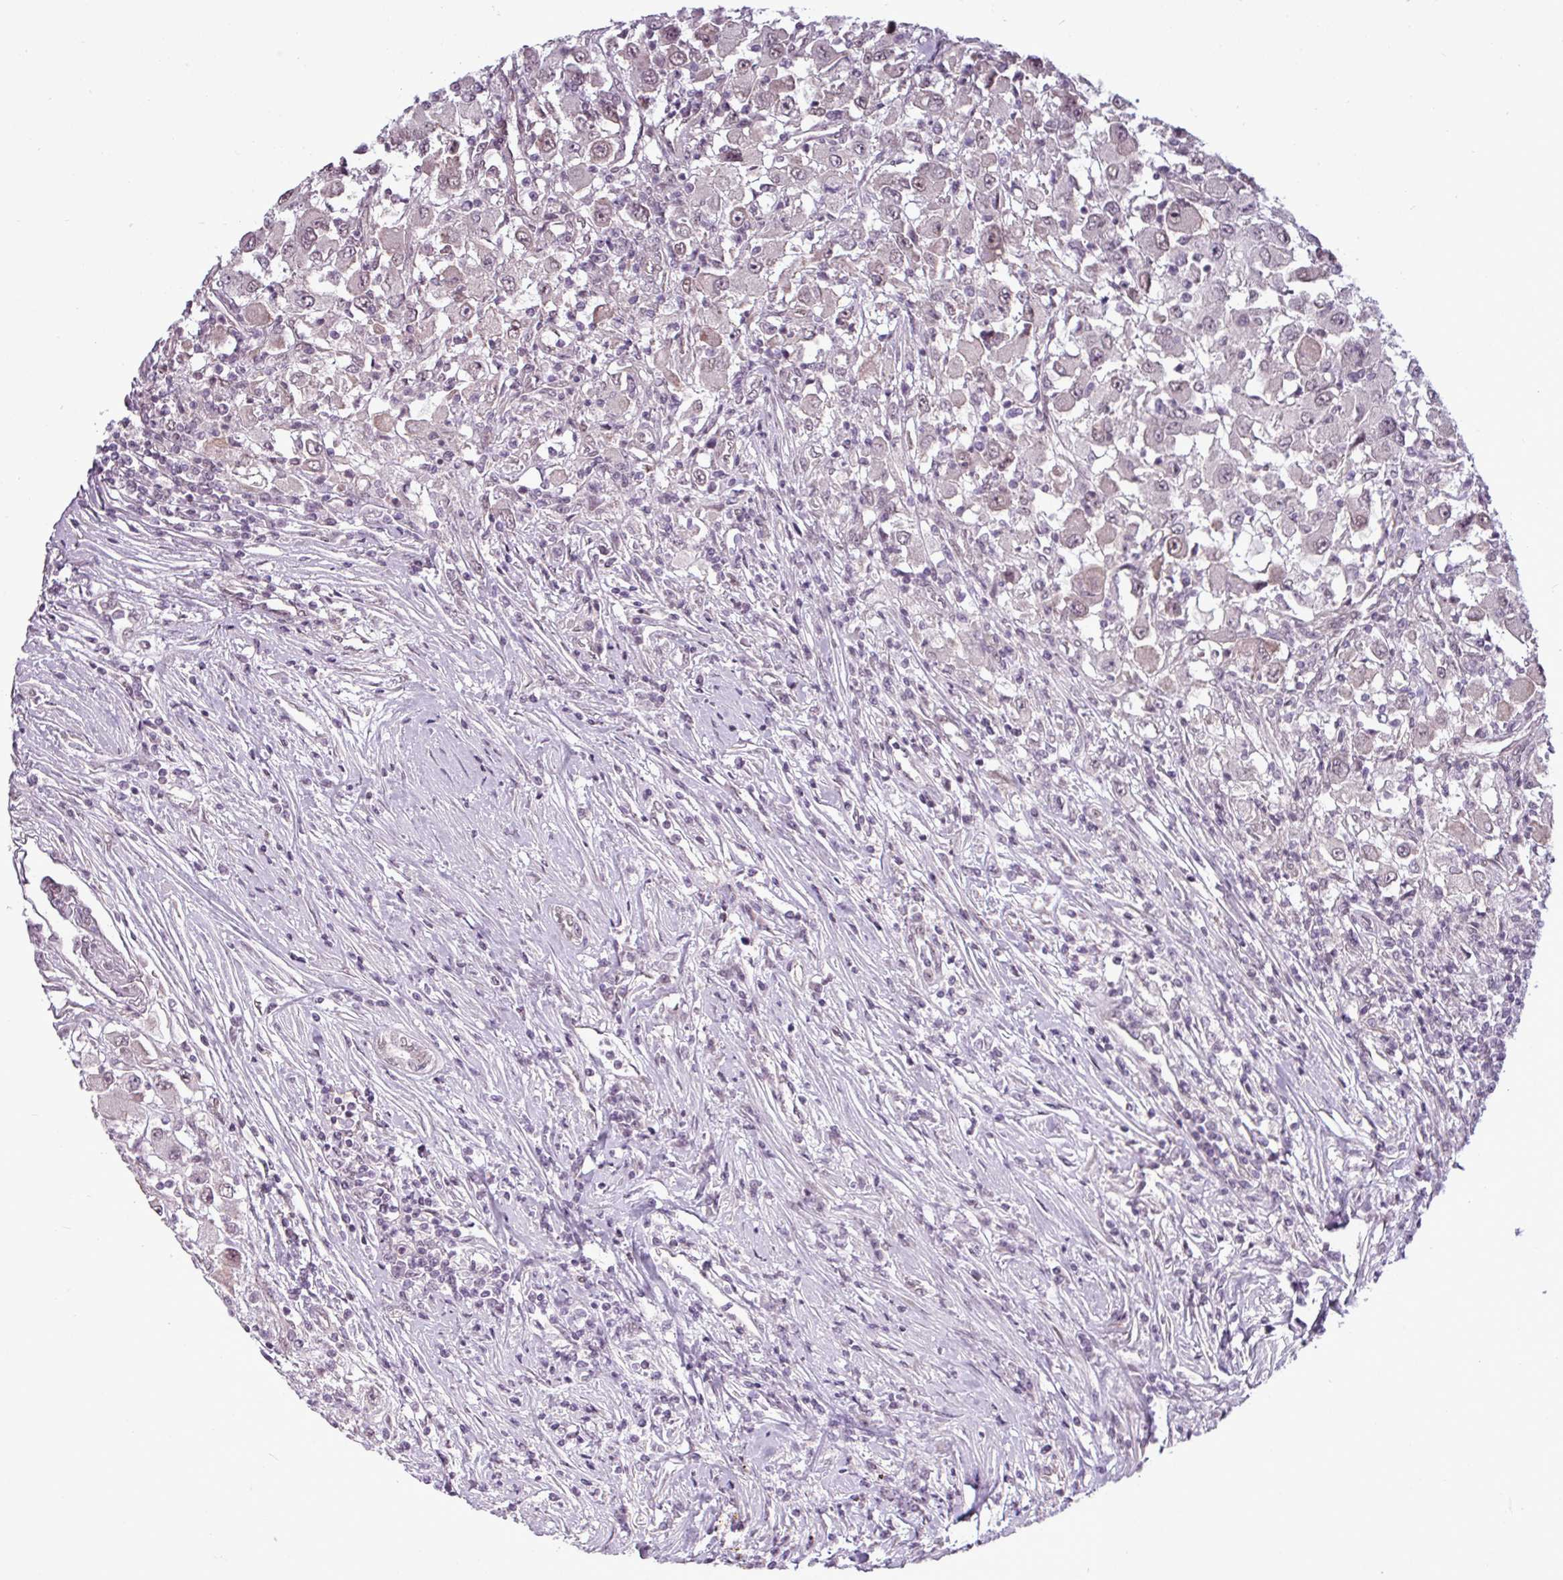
{"staining": {"intensity": "negative", "quantity": "none", "location": "none"}, "tissue": "renal cancer", "cell_type": "Tumor cells", "image_type": "cancer", "snomed": [{"axis": "morphology", "description": "Adenocarcinoma, NOS"}, {"axis": "topography", "description": "Kidney"}], "caption": "High magnification brightfield microscopy of renal cancer stained with DAB (3,3'-diaminobenzidine) (brown) and counterstained with hematoxylin (blue): tumor cells show no significant staining.", "gene": "GPT2", "patient": {"sex": "female", "age": 67}}